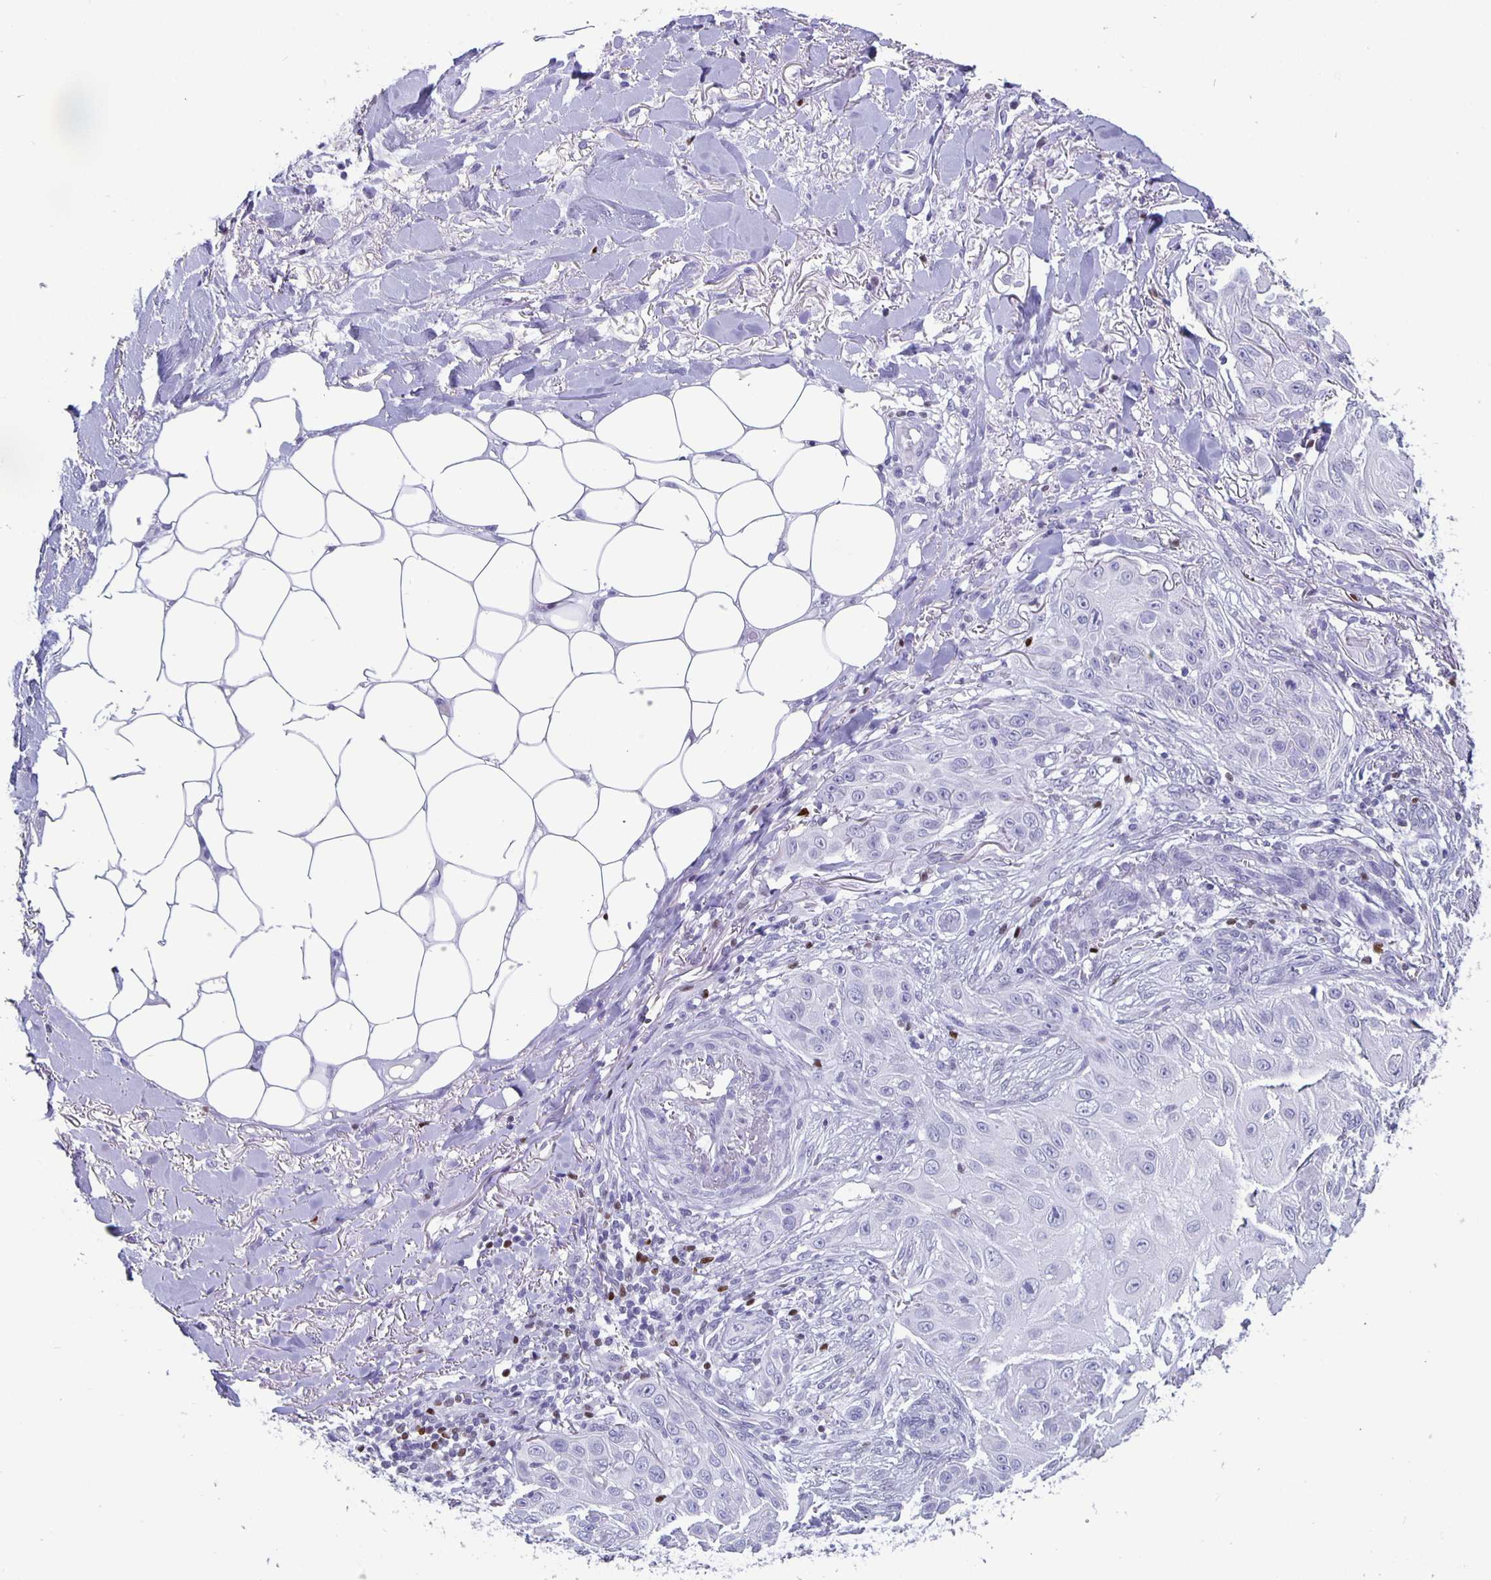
{"staining": {"intensity": "negative", "quantity": "none", "location": "none"}, "tissue": "skin cancer", "cell_type": "Tumor cells", "image_type": "cancer", "snomed": [{"axis": "morphology", "description": "Squamous cell carcinoma, NOS"}, {"axis": "topography", "description": "Skin"}], "caption": "This is an IHC photomicrograph of skin squamous cell carcinoma. There is no positivity in tumor cells.", "gene": "SATB2", "patient": {"sex": "female", "age": 91}}